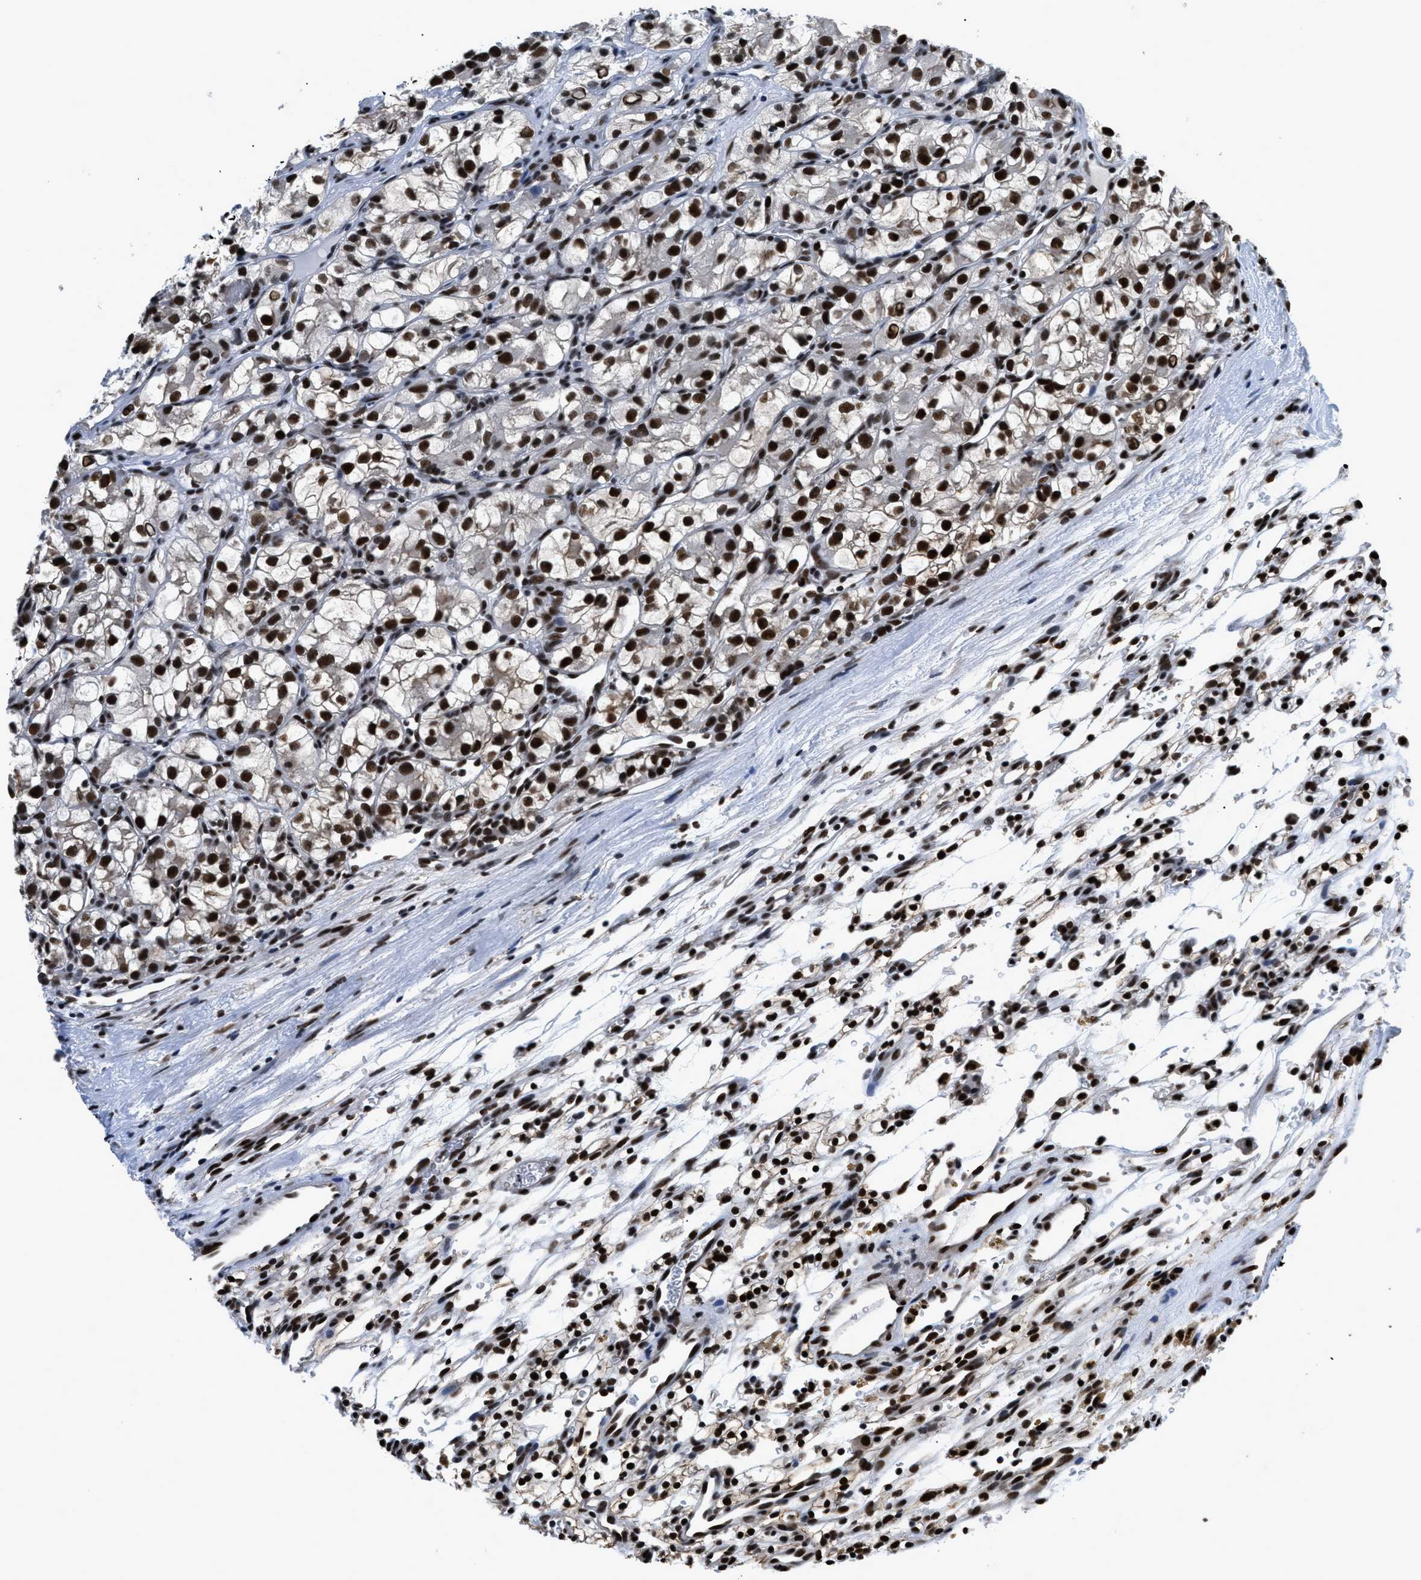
{"staining": {"intensity": "strong", "quantity": "25%-75%", "location": "nuclear"}, "tissue": "renal cancer", "cell_type": "Tumor cells", "image_type": "cancer", "snomed": [{"axis": "morphology", "description": "Adenocarcinoma, NOS"}, {"axis": "topography", "description": "Kidney"}], "caption": "An image showing strong nuclear positivity in about 25%-75% of tumor cells in renal cancer, as visualized by brown immunohistochemical staining.", "gene": "HNRNPH2", "patient": {"sex": "female", "age": 57}}